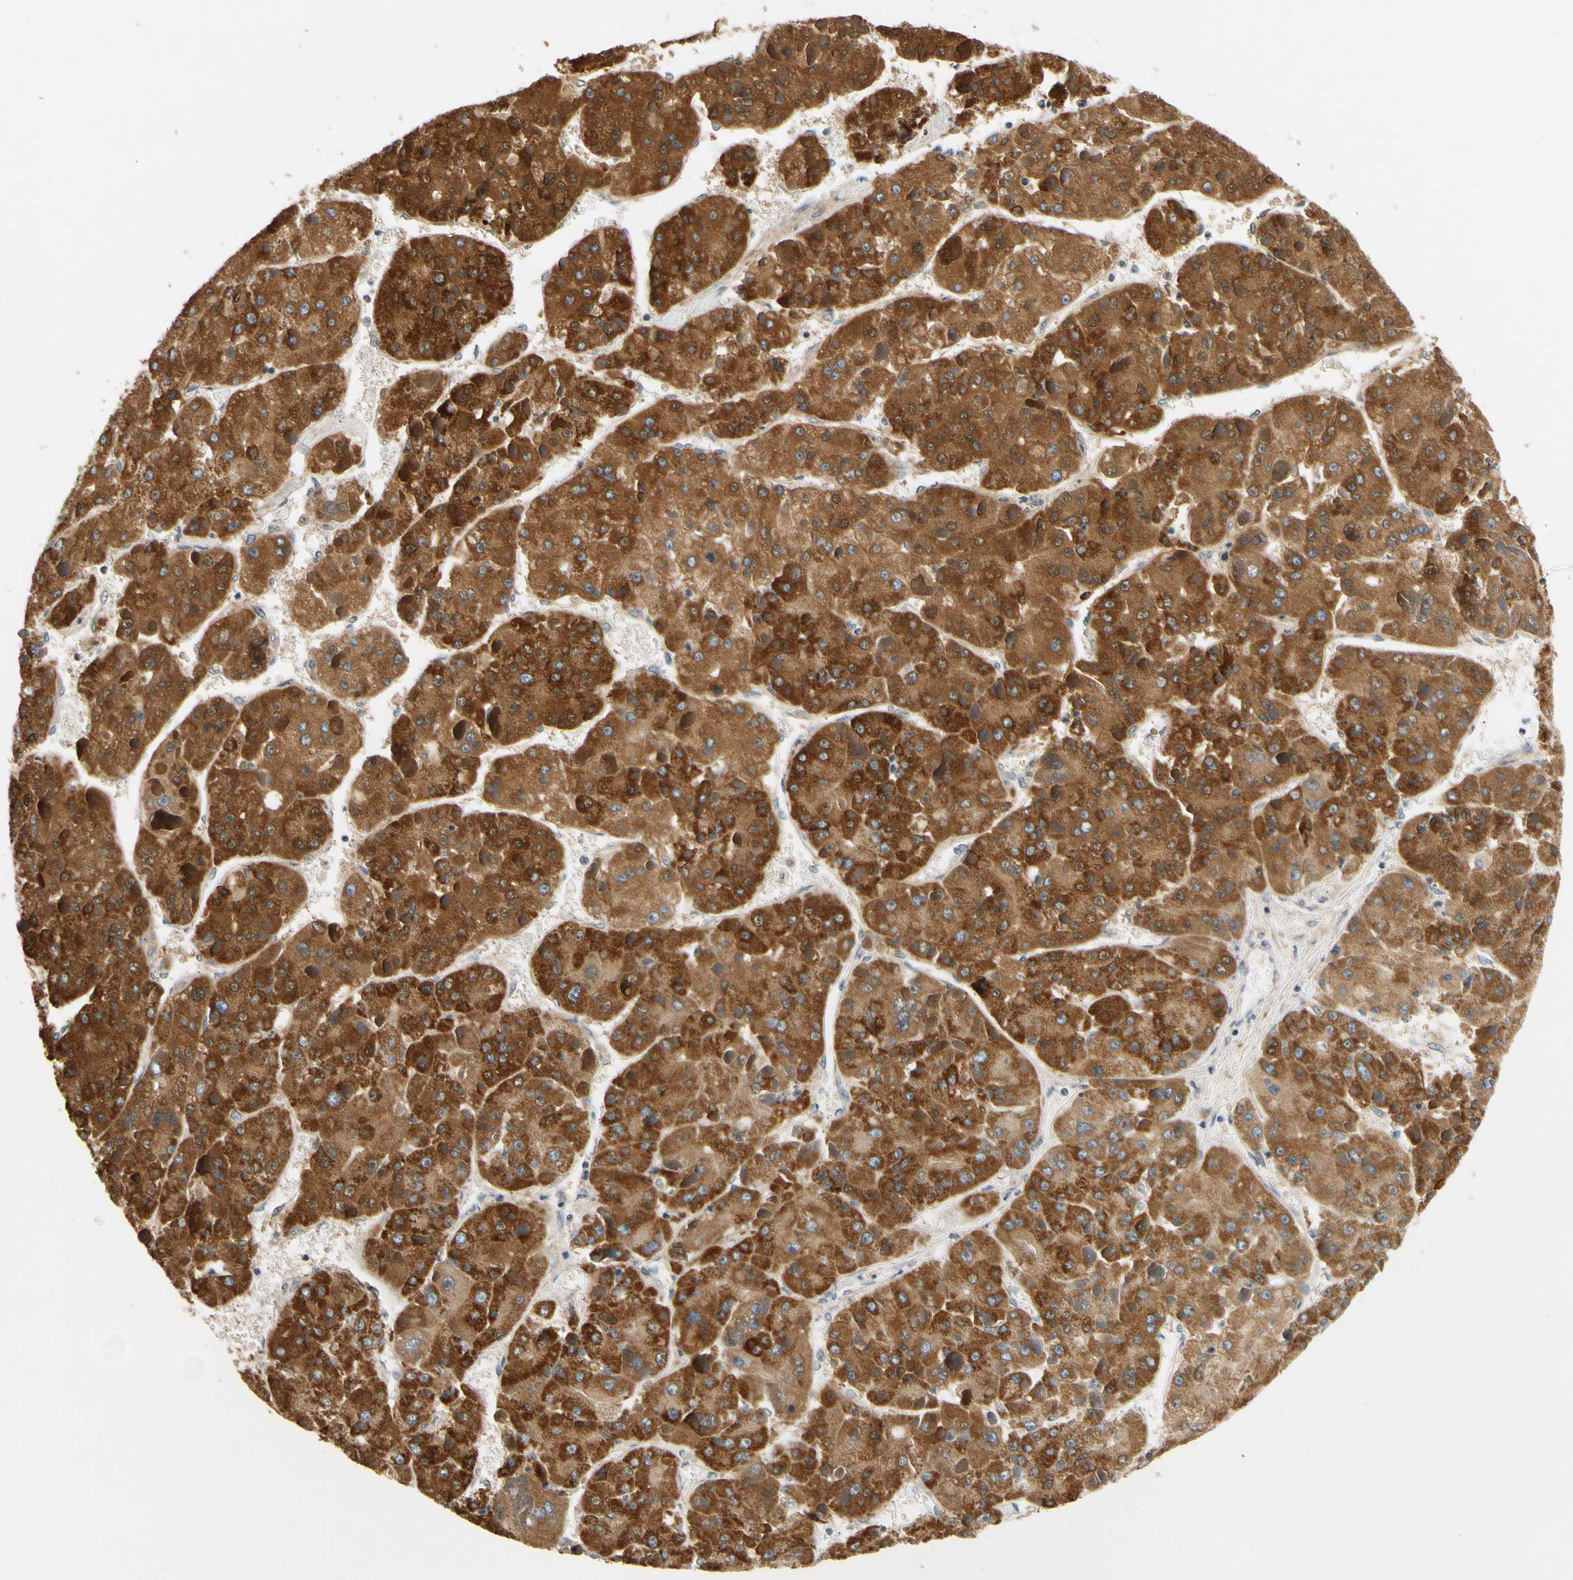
{"staining": {"intensity": "strong", "quantity": ">75%", "location": "cytoplasmic/membranous"}, "tissue": "liver cancer", "cell_type": "Tumor cells", "image_type": "cancer", "snomed": [{"axis": "morphology", "description": "Carcinoma, Hepatocellular, NOS"}, {"axis": "topography", "description": "Liver"}], "caption": "Protein analysis of liver cancer (hepatocellular carcinoma) tissue displays strong cytoplasmic/membranous positivity in approximately >75% of tumor cells.", "gene": "ANKHD1", "patient": {"sex": "female", "age": 73}}